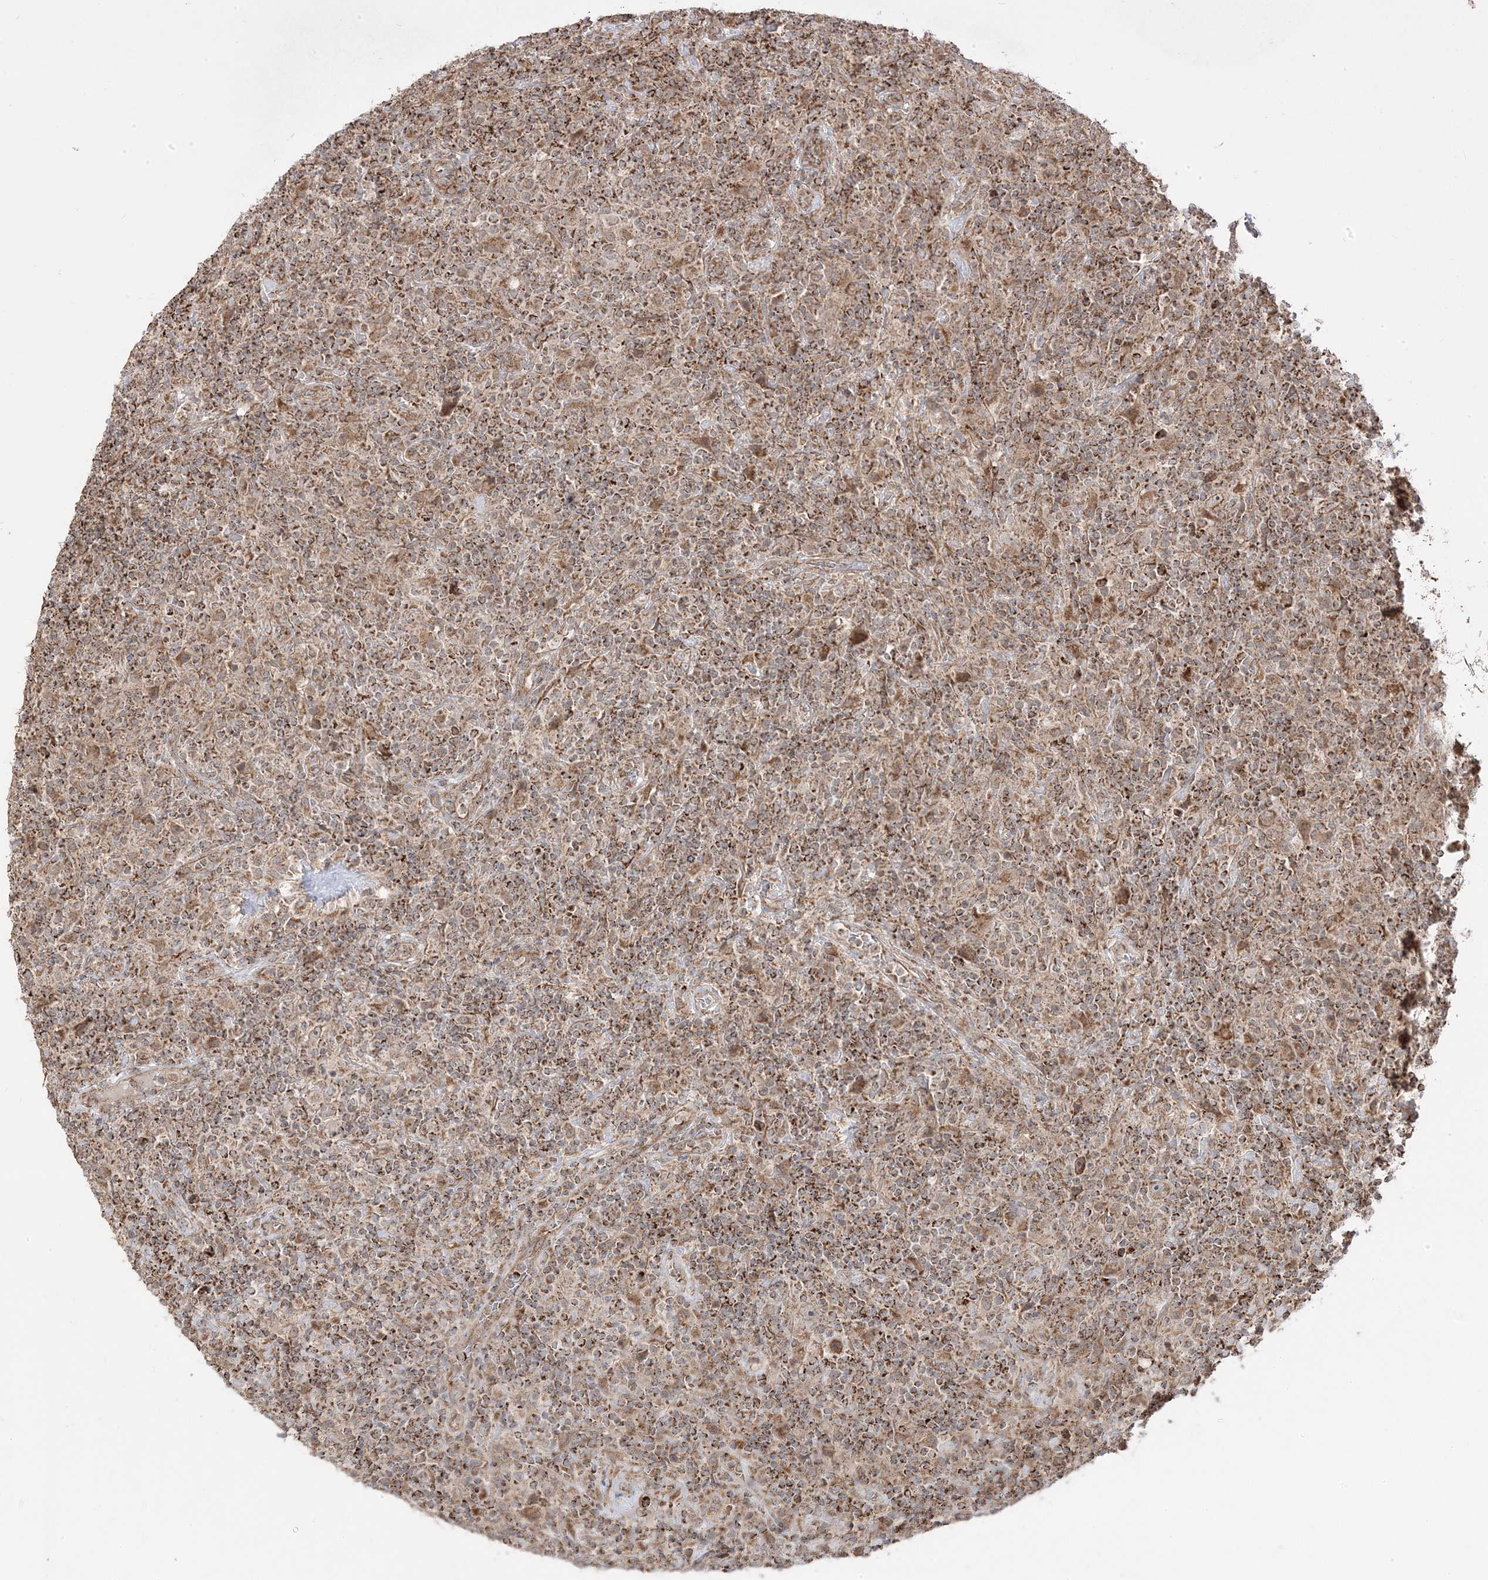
{"staining": {"intensity": "moderate", "quantity": ">75%", "location": "cytoplasmic/membranous"}, "tissue": "lymphoma", "cell_type": "Tumor cells", "image_type": "cancer", "snomed": [{"axis": "morphology", "description": "Hodgkin's disease, NOS"}, {"axis": "topography", "description": "Lymph node"}], "caption": "Human lymphoma stained with a brown dye displays moderate cytoplasmic/membranous positive expression in approximately >75% of tumor cells.", "gene": "CLUAP1", "patient": {"sex": "male", "age": 70}}